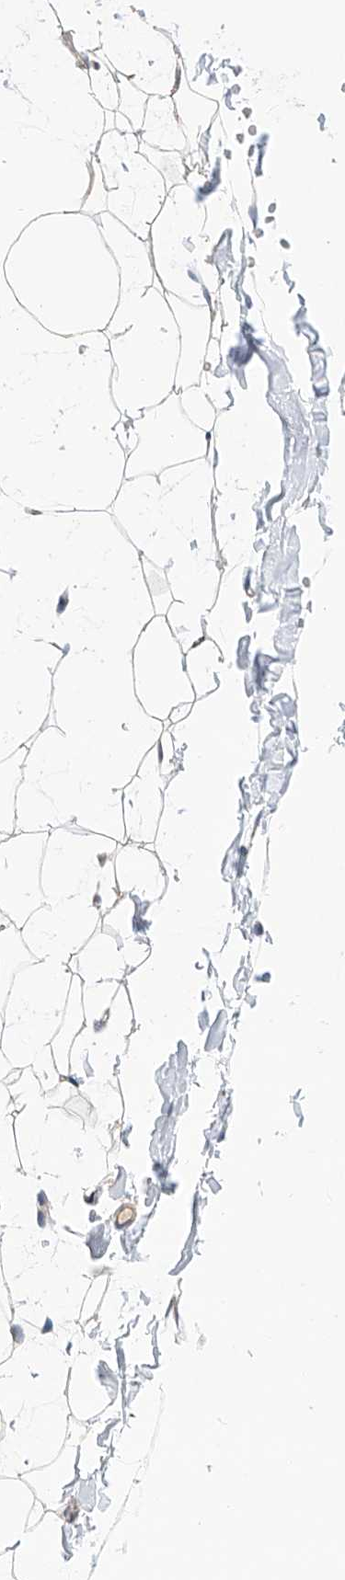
{"staining": {"intensity": "weak", "quantity": "25%-75%", "location": "cytoplasmic/membranous"}, "tissue": "adipose tissue", "cell_type": "Adipocytes", "image_type": "normal", "snomed": [{"axis": "morphology", "description": "Normal tissue, NOS"}, {"axis": "topography", "description": "Breast"}], "caption": "Immunohistochemical staining of benign human adipose tissue shows 25%-75% levels of weak cytoplasmic/membranous protein staining in about 25%-75% of adipocytes. (Brightfield microscopy of DAB IHC at high magnification).", "gene": "SLC22A7", "patient": {"sex": "female", "age": 23}}